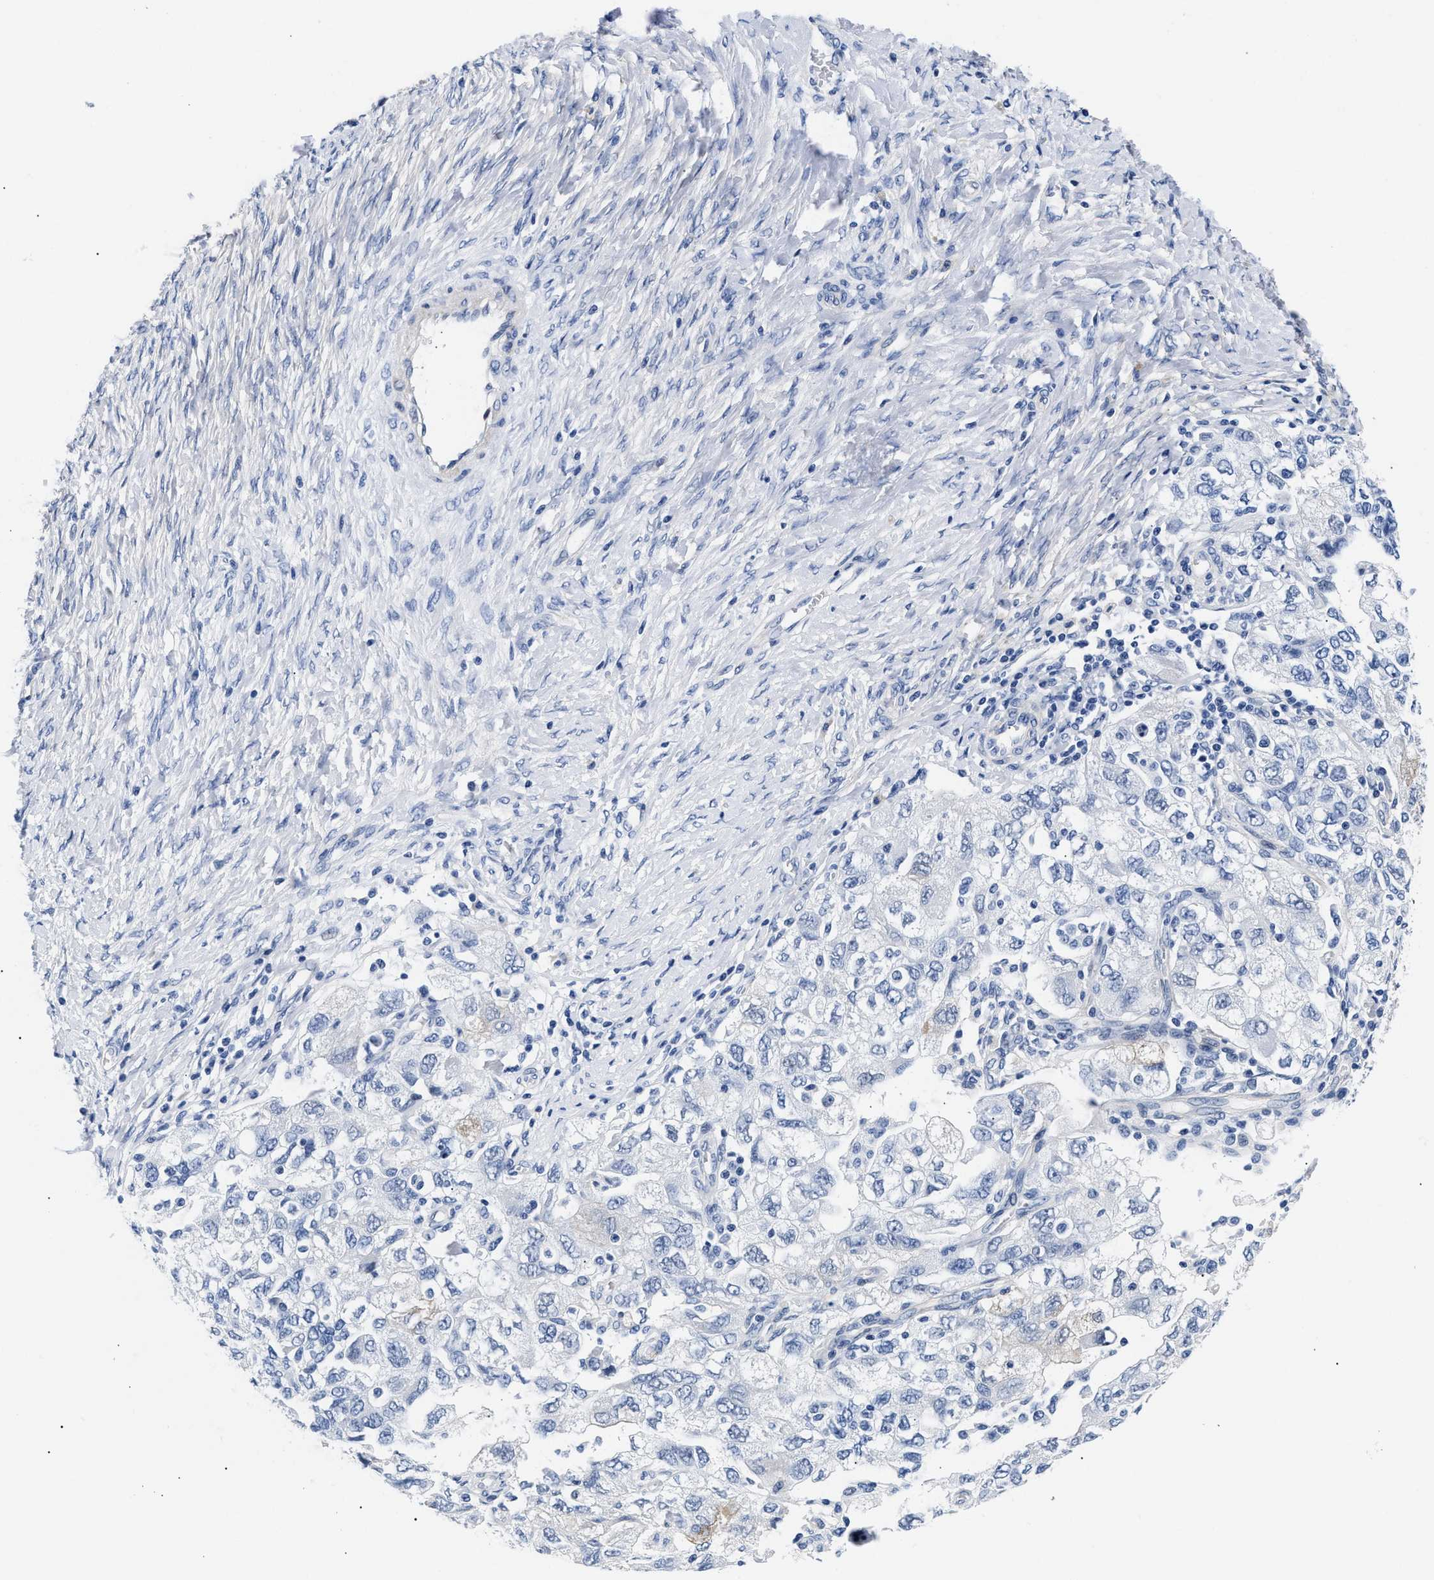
{"staining": {"intensity": "negative", "quantity": "none", "location": "none"}, "tissue": "ovarian cancer", "cell_type": "Tumor cells", "image_type": "cancer", "snomed": [{"axis": "morphology", "description": "Carcinoma, NOS"}, {"axis": "morphology", "description": "Cystadenocarcinoma, serous, NOS"}, {"axis": "topography", "description": "Ovary"}], "caption": "High power microscopy micrograph of an IHC image of ovarian cancer (serous cystadenocarcinoma), revealing no significant staining in tumor cells.", "gene": "TRIM29", "patient": {"sex": "female", "age": 69}}